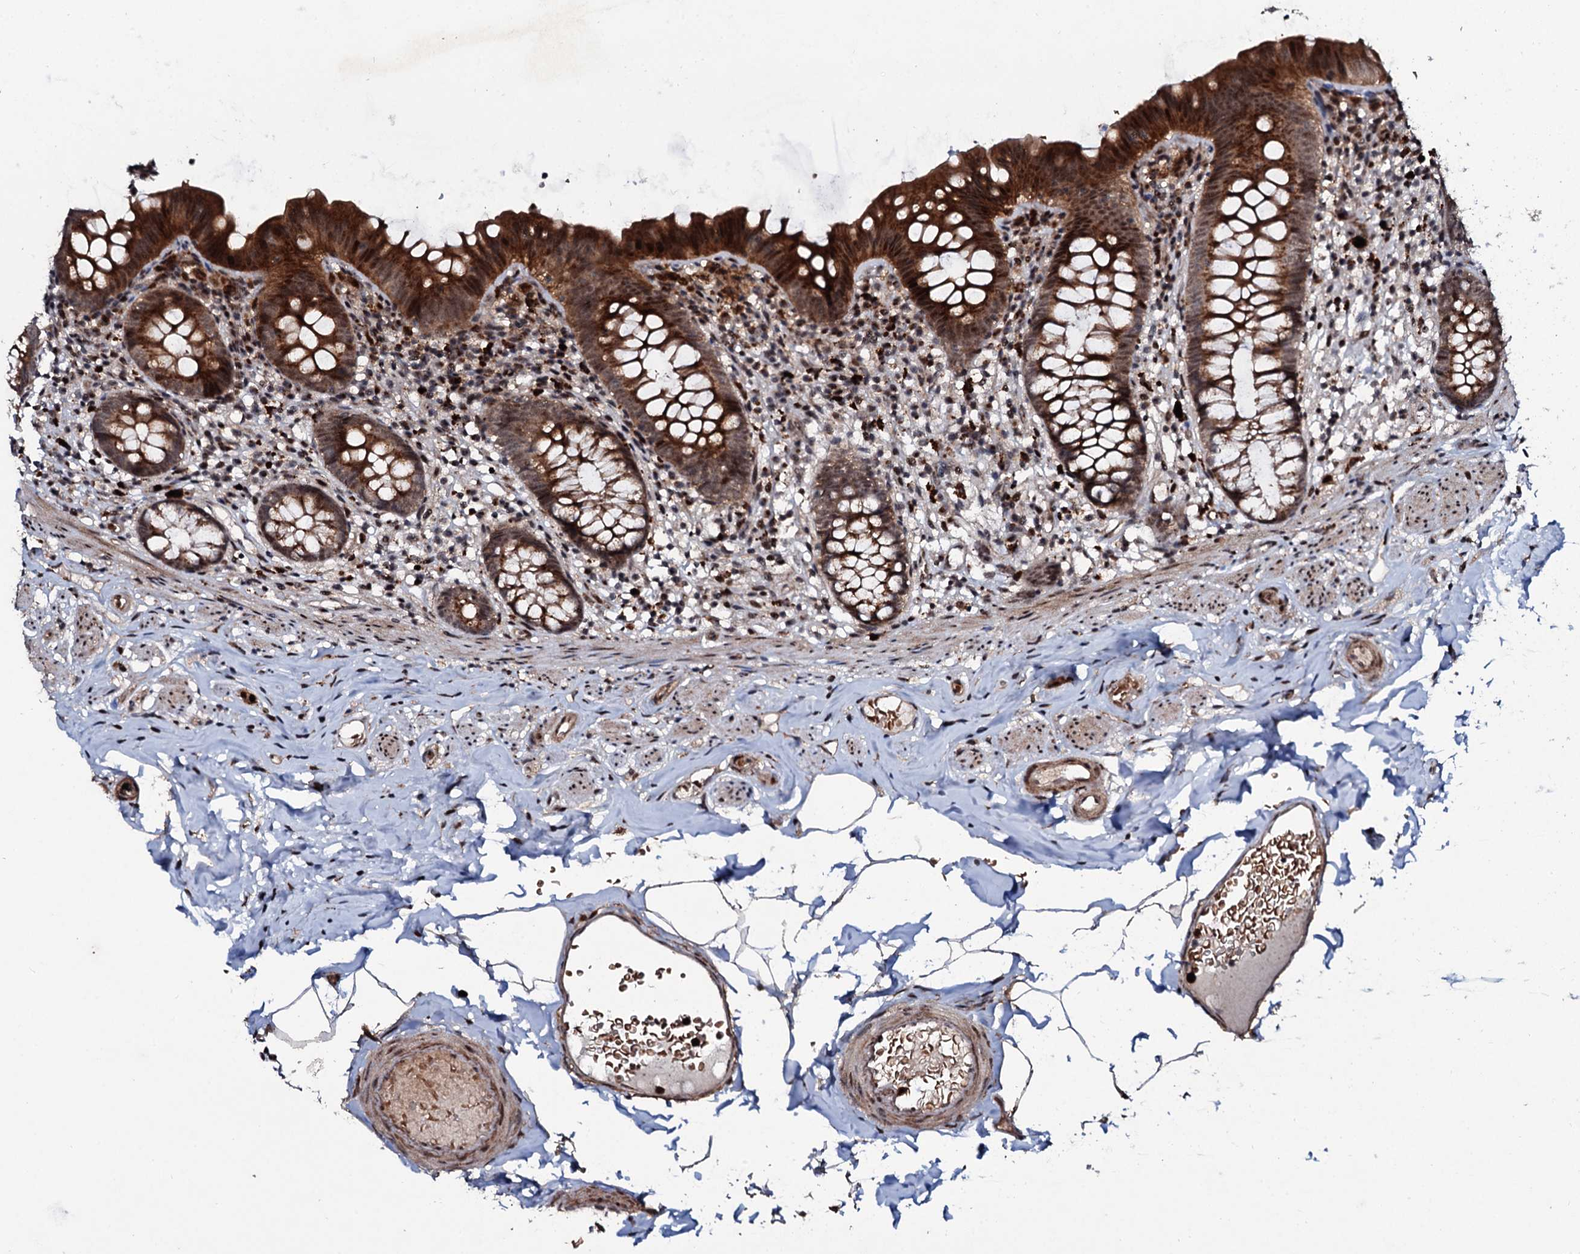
{"staining": {"intensity": "strong", "quantity": ">75%", "location": "cytoplasmic/membranous,nuclear"}, "tissue": "appendix", "cell_type": "Glandular cells", "image_type": "normal", "snomed": [{"axis": "morphology", "description": "Normal tissue, NOS"}, {"axis": "topography", "description": "Appendix"}], "caption": "Protein staining of unremarkable appendix demonstrates strong cytoplasmic/membranous,nuclear staining in approximately >75% of glandular cells. Using DAB (brown) and hematoxylin (blue) stains, captured at high magnification using brightfield microscopy.", "gene": "COG6", "patient": {"sex": "male", "age": 55}}